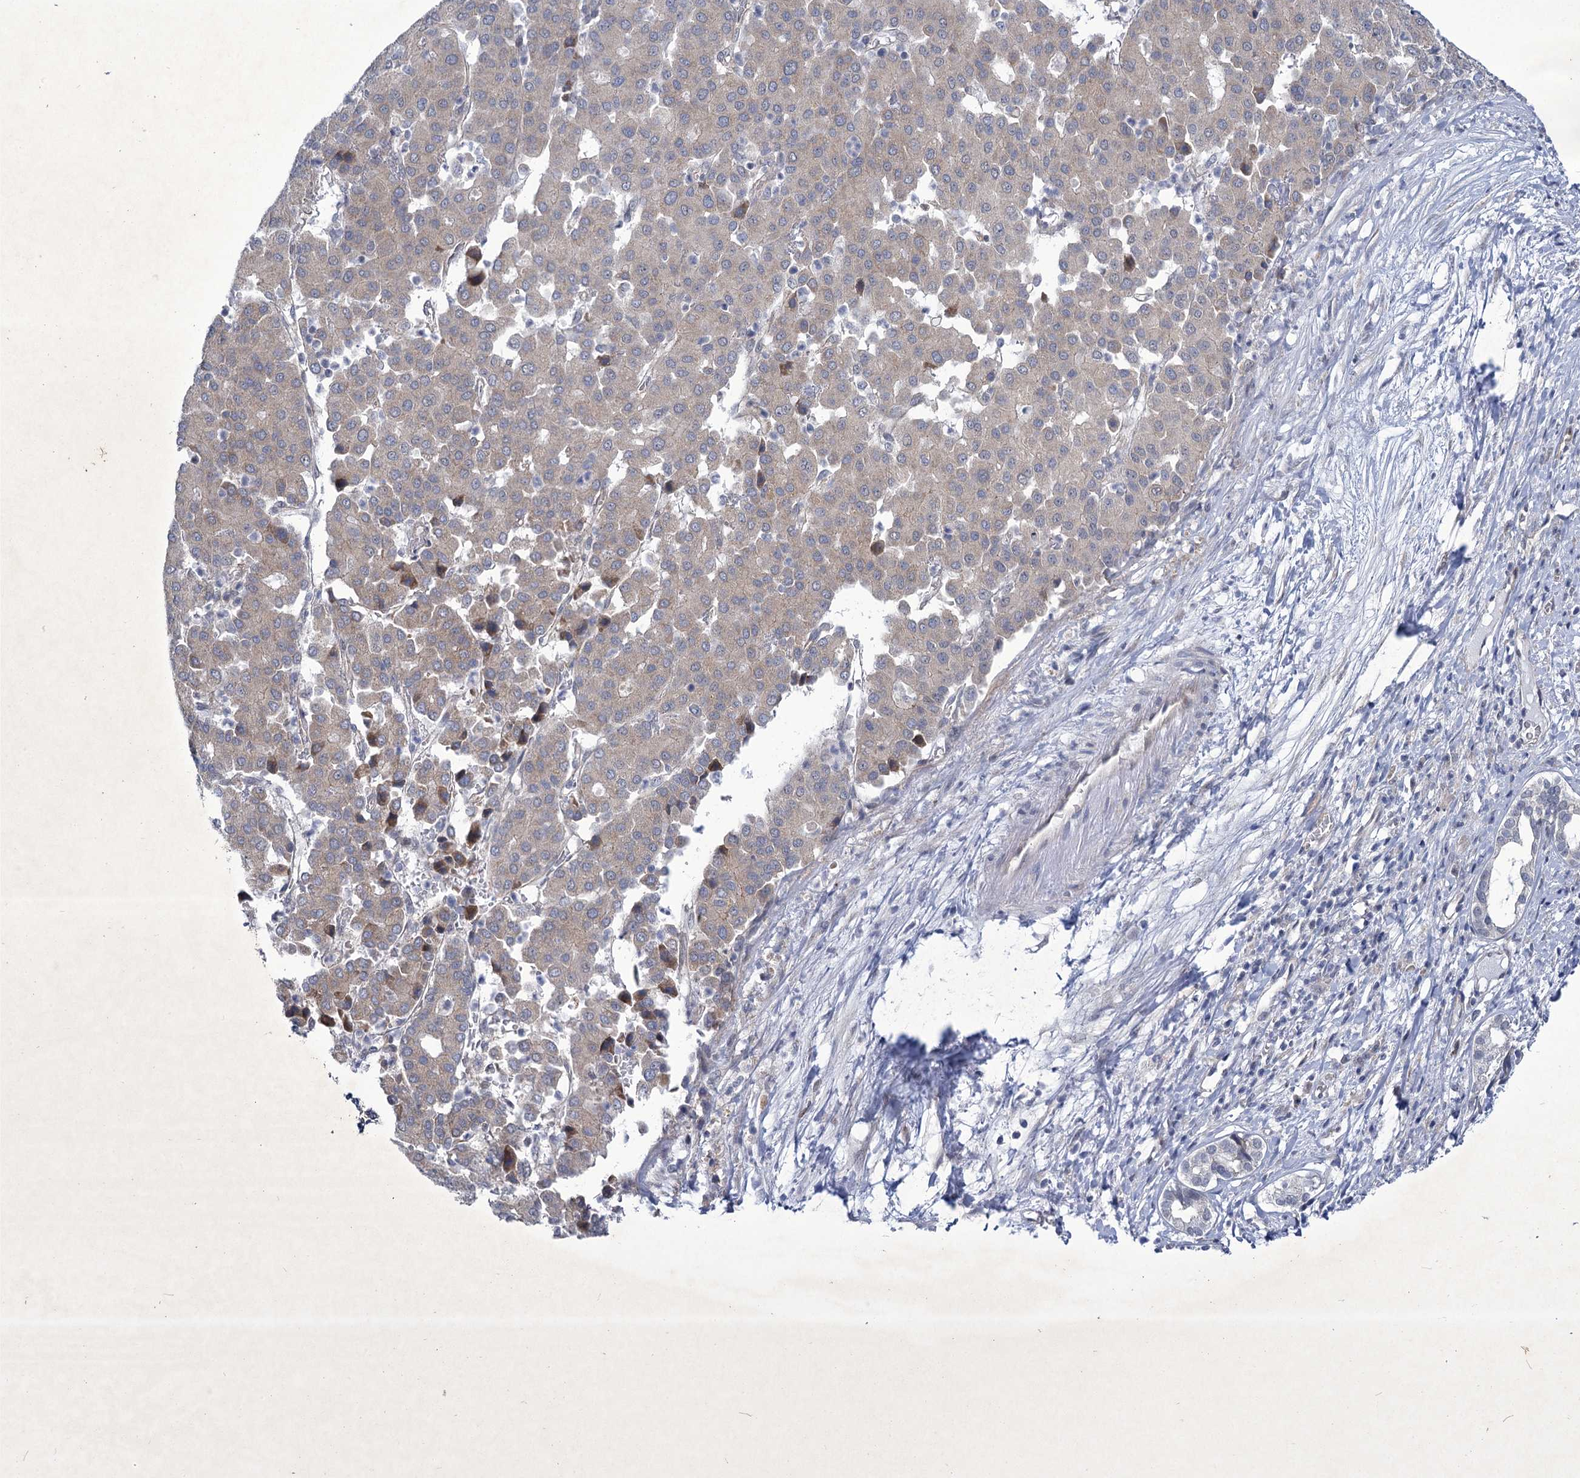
{"staining": {"intensity": "negative", "quantity": "none", "location": "none"}, "tissue": "liver cancer", "cell_type": "Tumor cells", "image_type": "cancer", "snomed": [{"axis": "morphology", "description": "Carcinoma, Hepatocellular, NOS"}, {"axis": "topography", "description": "Liver"}], "caption": "Photomicrograph shows no protein positivity in tumor cells of hepatocellular carcinoma (liver) tissue.", "gene": "MBLAC2", "patient": {"sex": "male", "age": 65}}